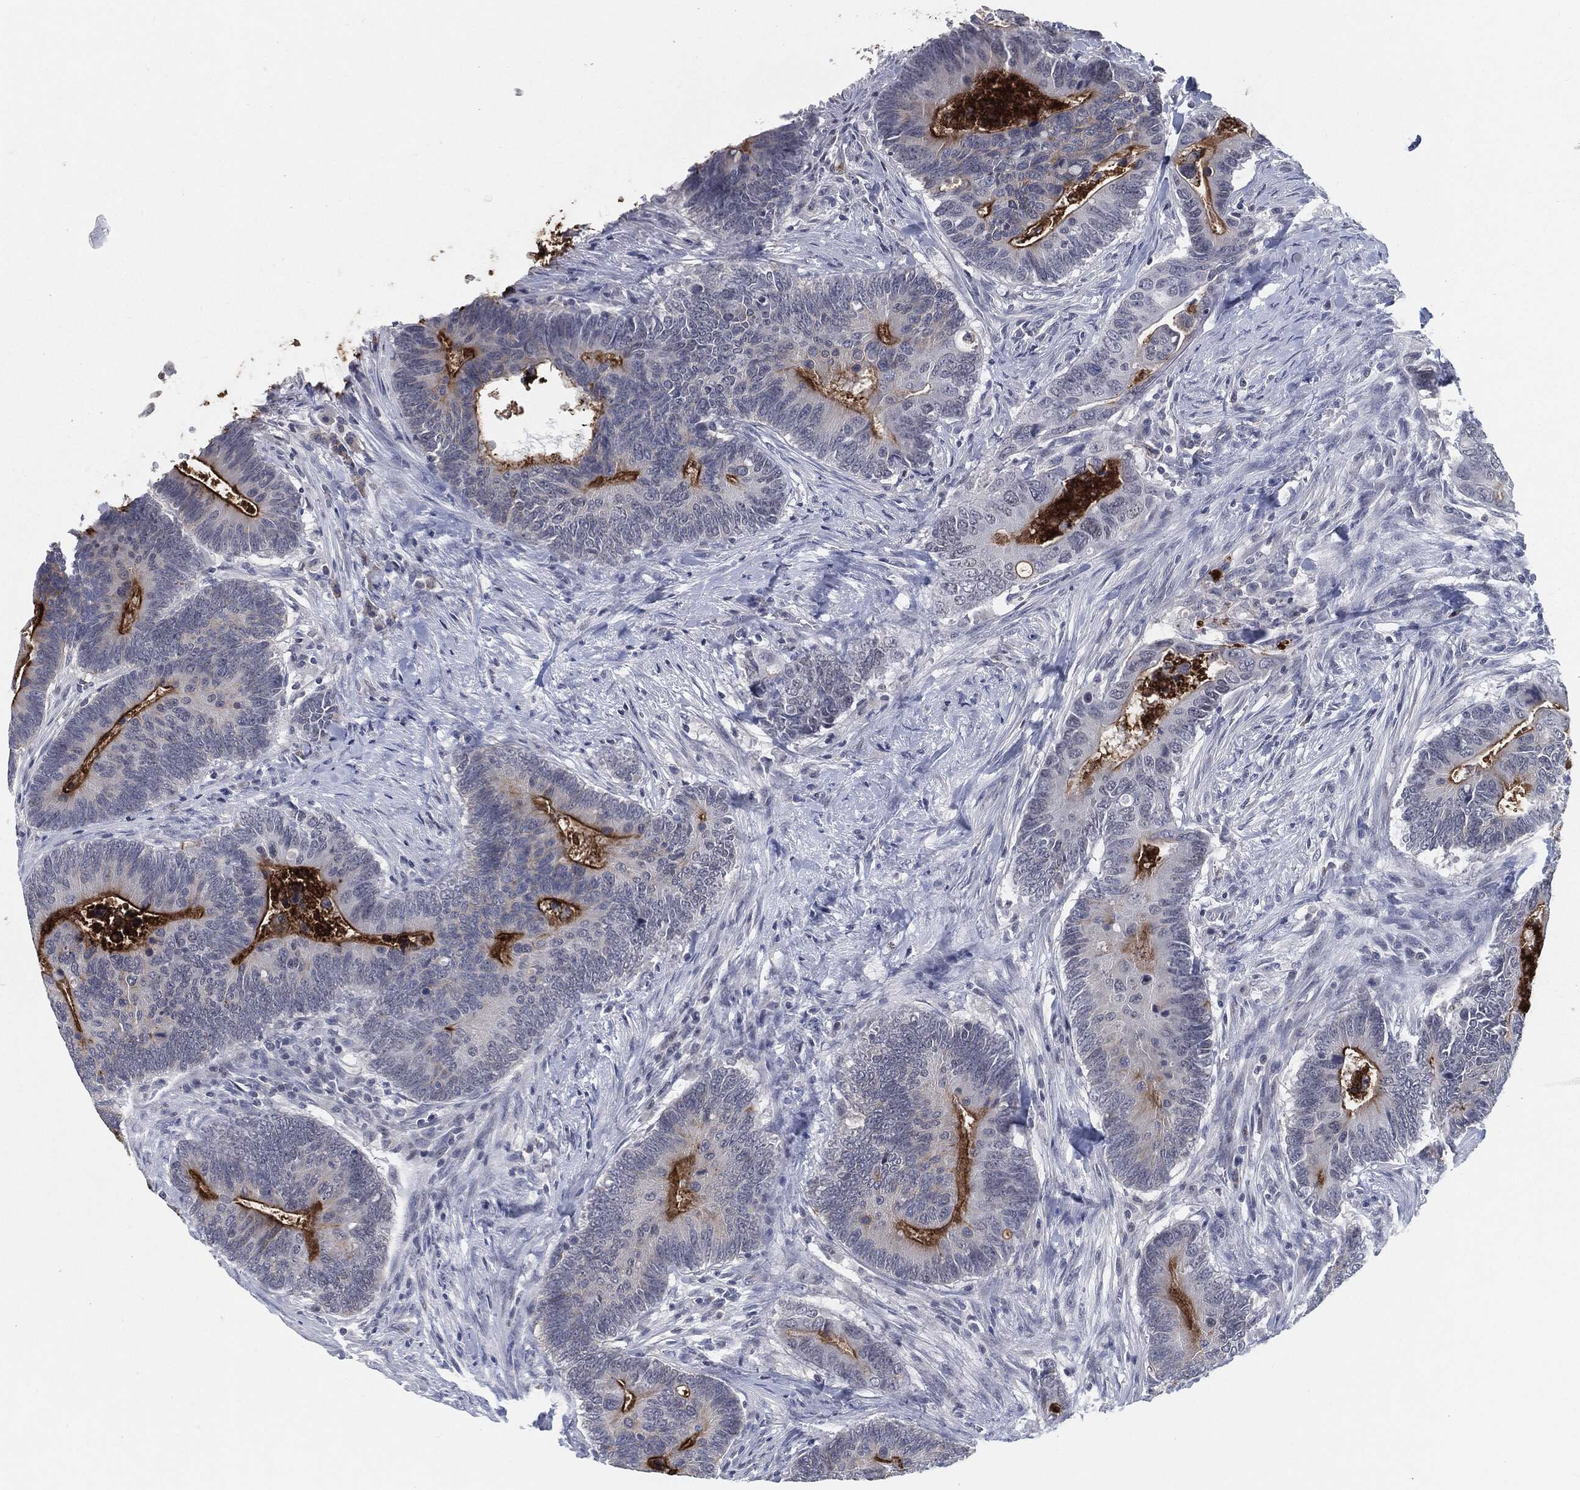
{"staining": {"intensity": "strong", "quantity": "25%-75%", "location": "cytoplasmic/membranous"}, "tissue": "colorectal cancer", "cell_type": "Tumor cells", "image_type": "cancer", "snomed": [{"axis": "morphology", "description": "Adenocarcinoma, NOS"}, {"axis": "topography", "description": "Colon"}], "caption": "IHC photomicrograph of neoplastic tissue: human colorectal cancer stained using IHC displays high levels of strong protein expression localized specifically in the cytoplasmic/membranous of tumor cells, appearing as a cytoplasmic/membranous brown color.", "gene": "PROM1", "patient": {"sex": "male", "age": 75}}